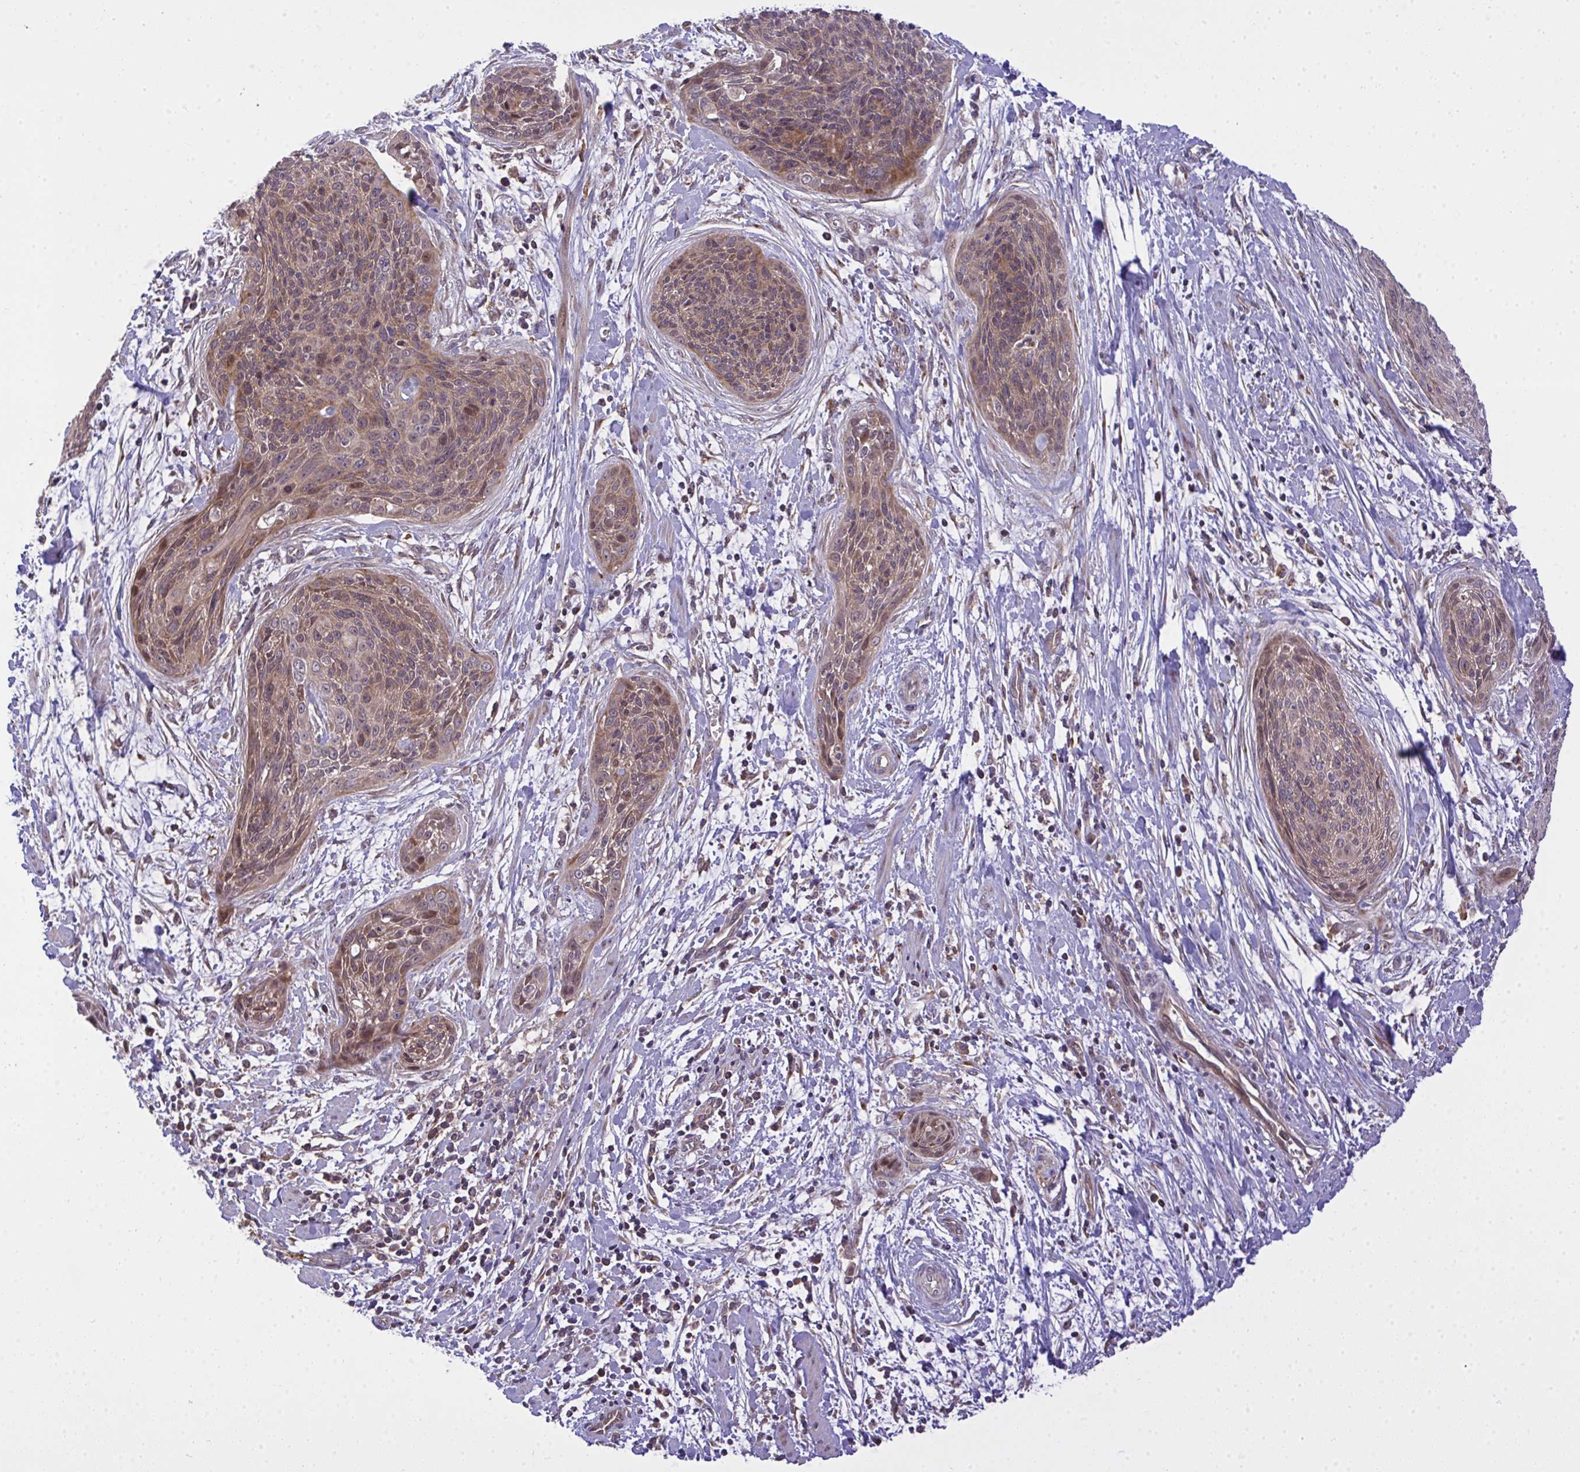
{"staining": {"intensity": "weak", "quantity": ">75%", "location": "cytoplasmic/membranous"}, "tissue": "cervical cancer", "cell_type": "Tumor cells", "image_type": "cancer", "snomed": [{"axis": "morphology", "description": "Squamous cell carcinoma, NOS"}, {"axis": "topography", "description": "Cervix"}], "caption": "Cervical cancer (squamous cell carcinoma) stained with immunohistochemistry (IHC) demonstrates weak cytoplasmic/membranous positivity in about >75% of tumor cells.", "gene": "SLC9A6", "patient": {"sex": "female", "age": 55}}